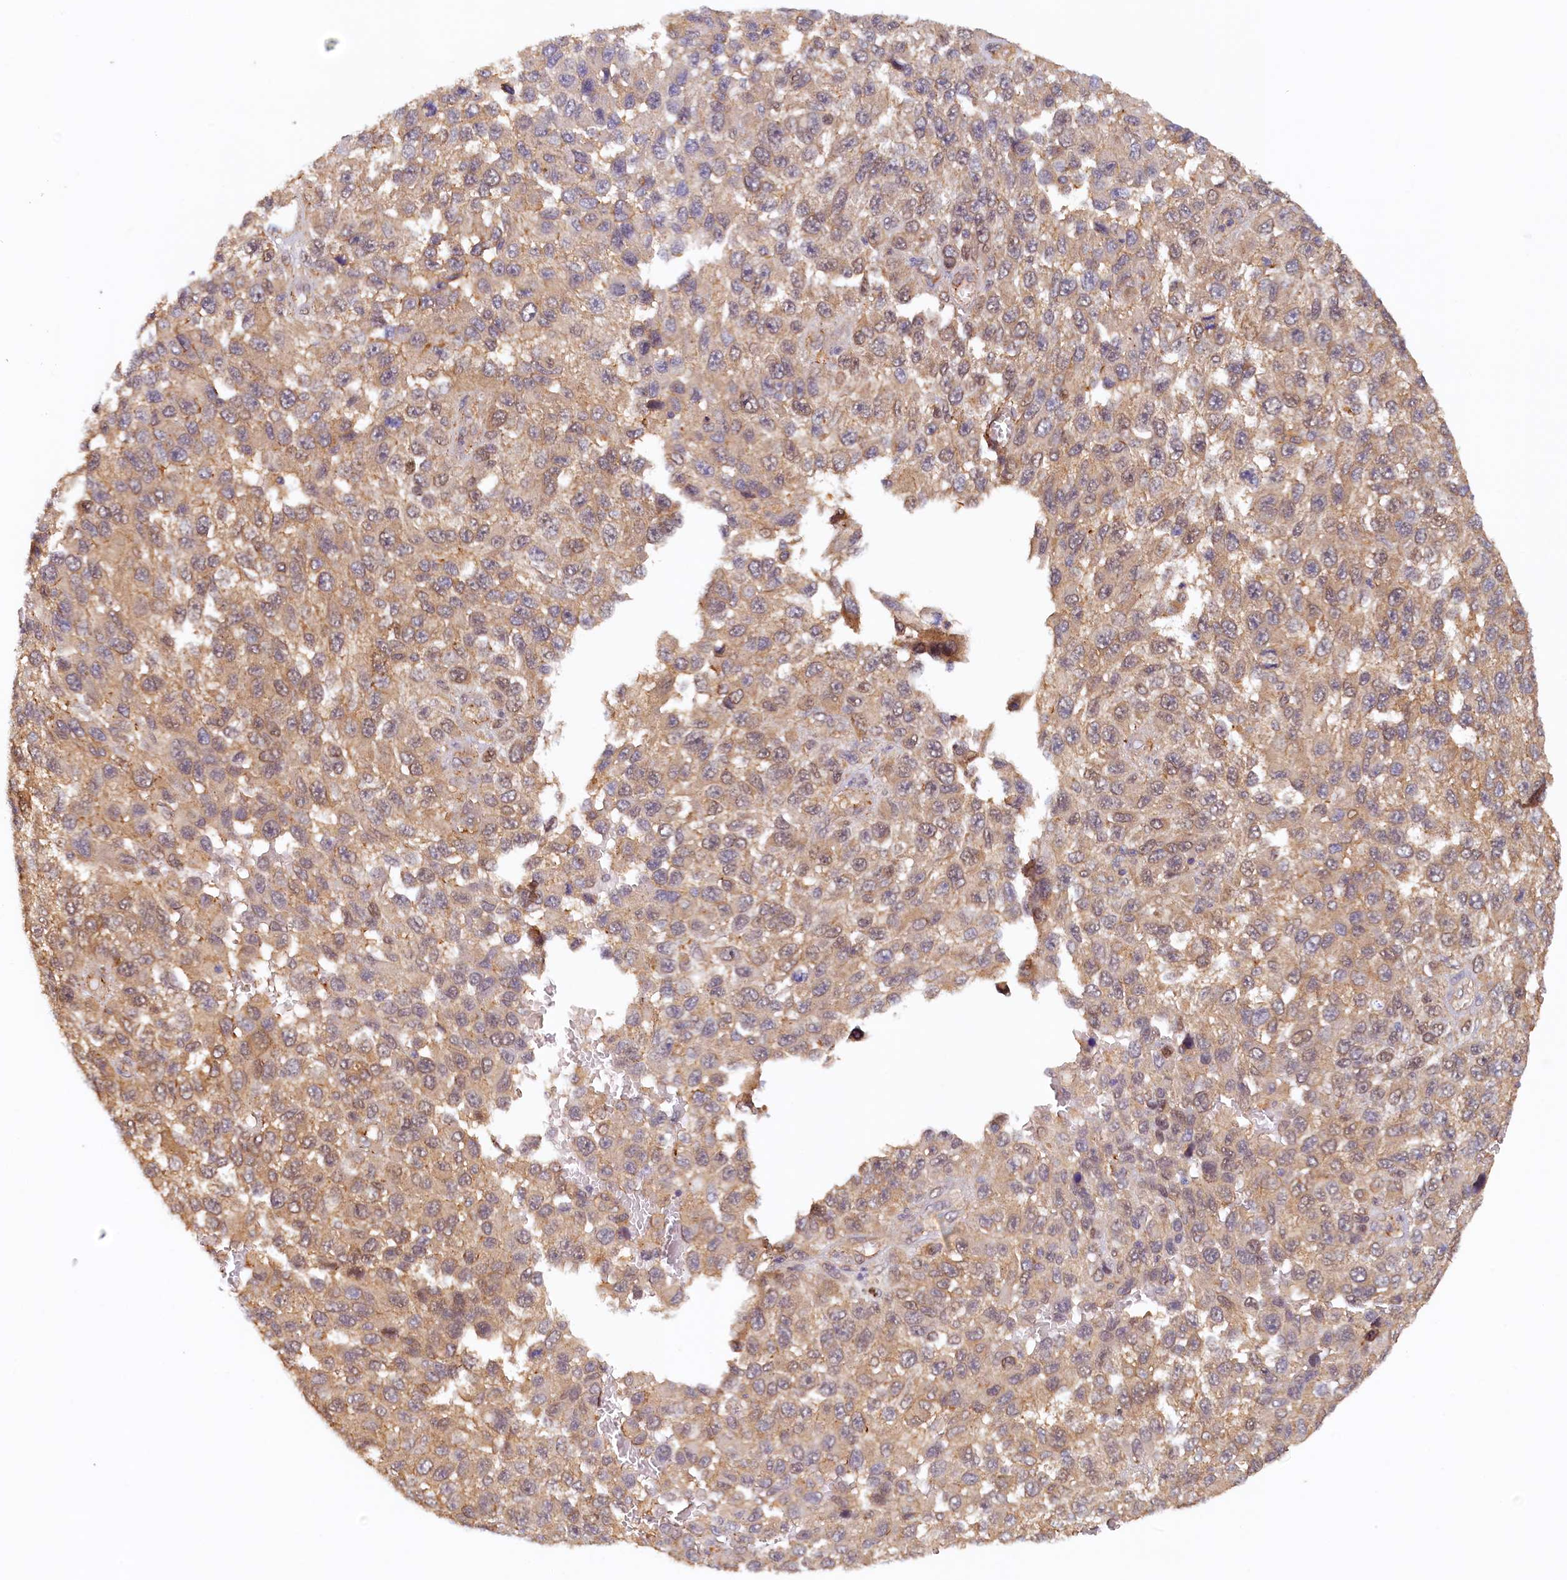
{"staining": {"intensity": "moderate", "quantity": "25%-75%", "location": "cytoplasmic/membranous,nuclear"}, "tissue": "melanoma", "cell_type": "Tumor cells", "image_type": "cancer", "snomed": [{"axis": "morphology", "description": "Normal tissue, NOS"}, {"axis": "morphology", "description": "Malignant melanoma, NOS"}, {"axis": "topography", "description": "Skin"}], "caption": "Immunohistochemical staining of malignant melanoma shows medium levels of moderate cytoplasmic/membranous and nuclear protein positivity in approximately 25%-75% of tumor cells.", "gene": "UBL7", "patient": {"sex": "female", "age": 96}}